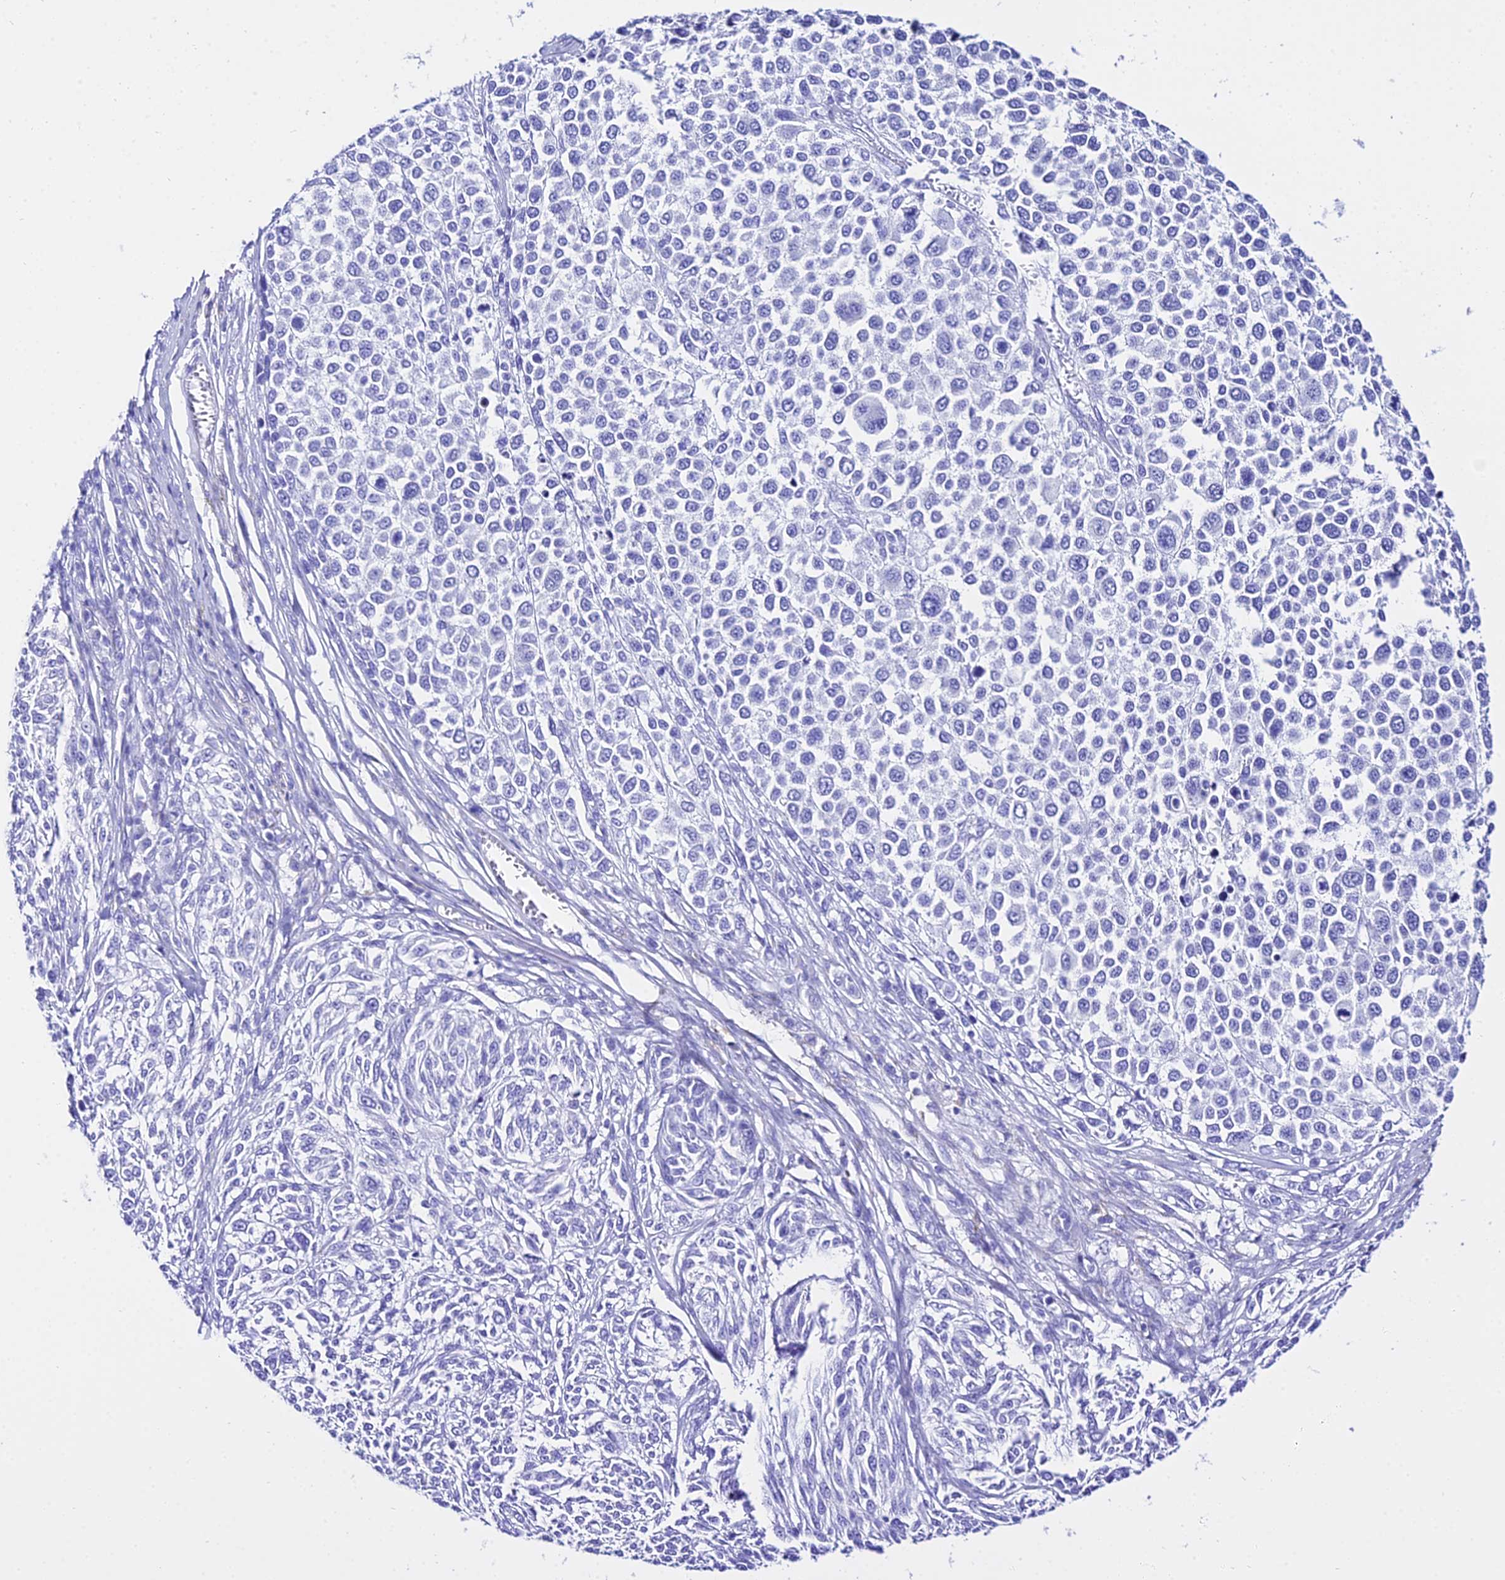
{"staining": {"intensity": "negative", "quantity": "none", "location": "none"}, "tissue": "melanoma", "cell_type": "Tumor cells", "image_type": "cancer", "snomed": [{"axis": "morphology", "description": "Malignant melanoma, NOS"}, {"axis": "topography", "description": "Skin of trunk"}], "caption": "This is an immunohistochemistry (IHC) photomicrograph of human malignant melanoma. There is no positivity in tumor cells.", "gene": "TRMT44", "patient": {"sex": "male", "age": 71}}